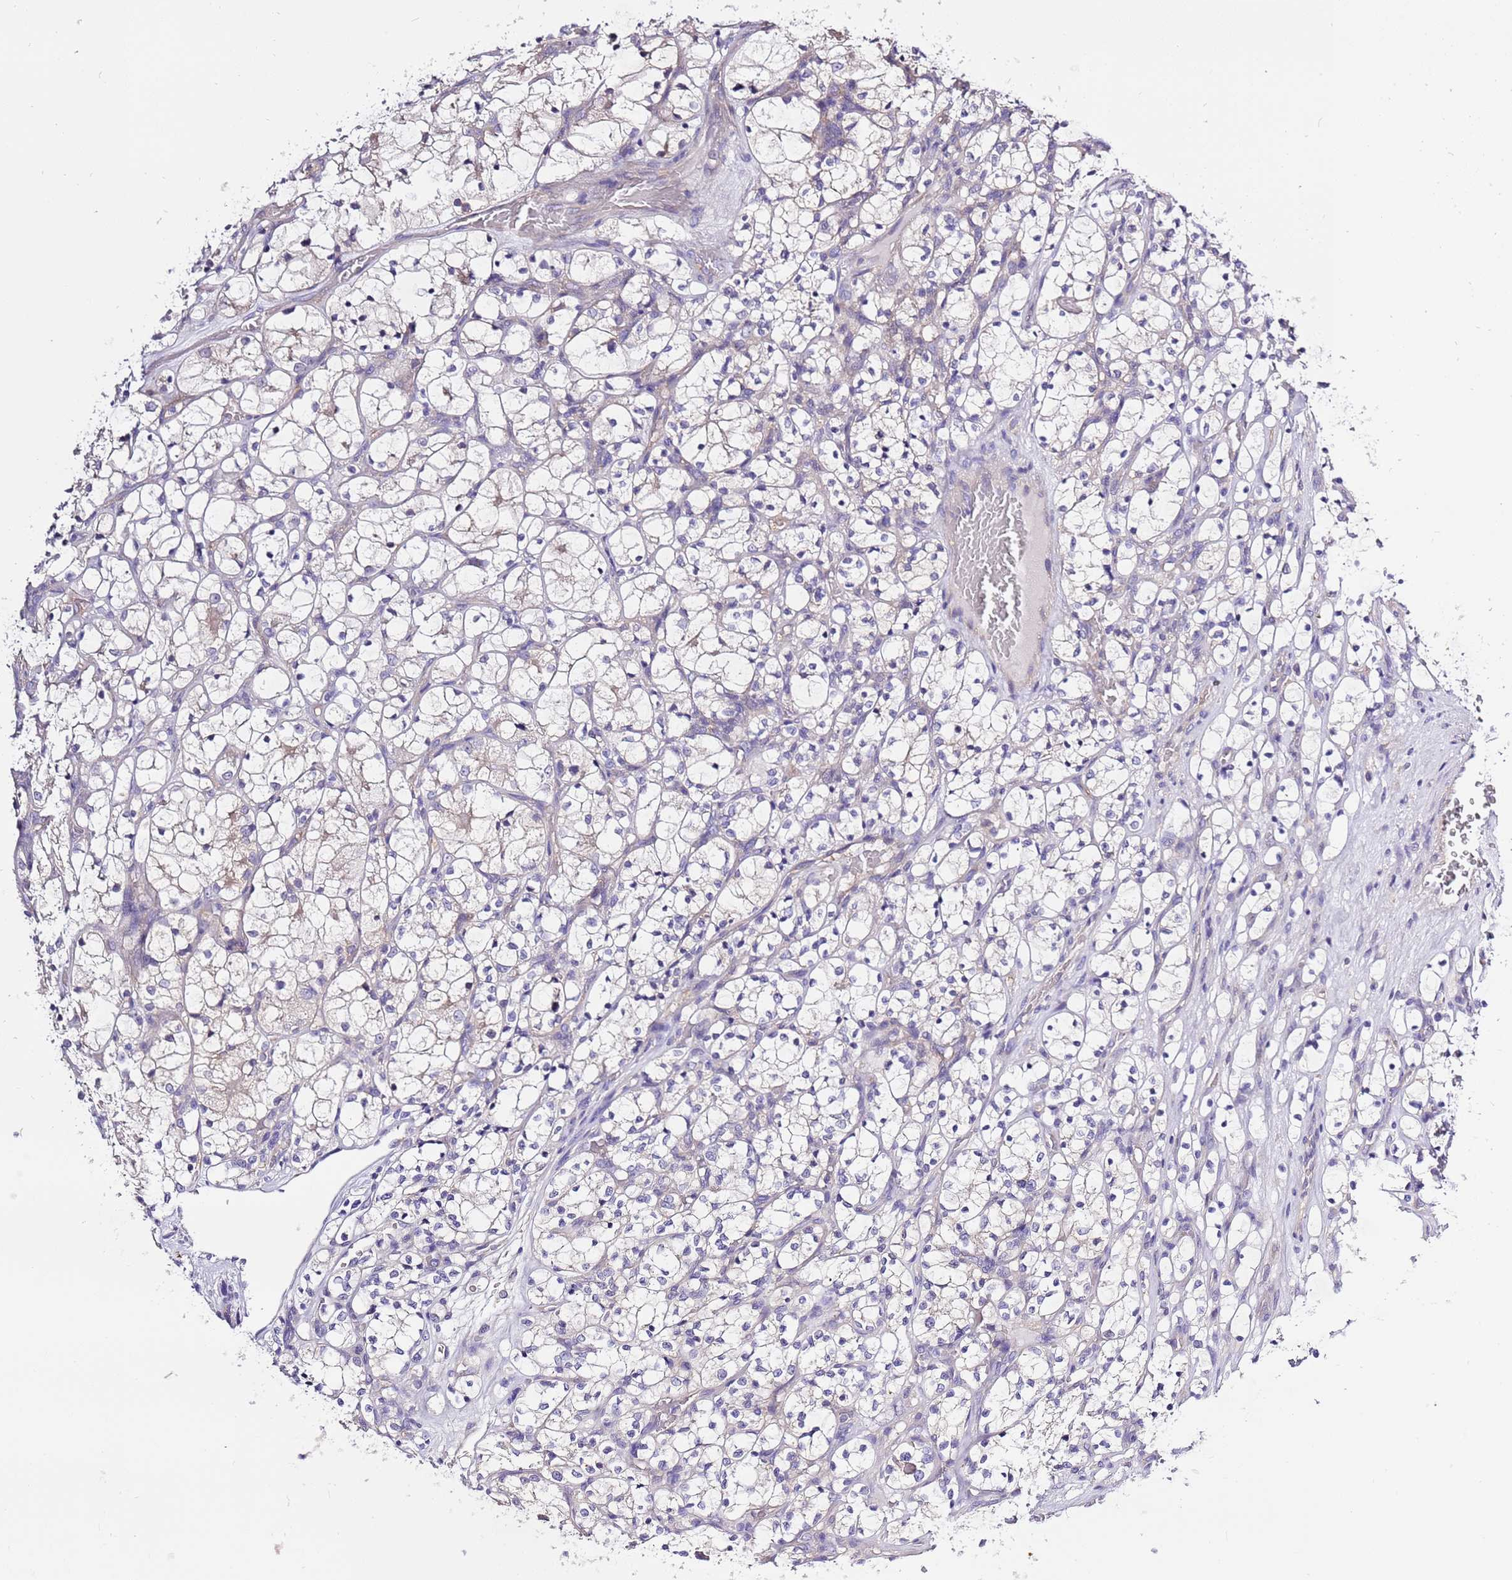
{"staining": {"intensity": "negative", "quantity": "none", "location": "none"}, "tissue": "renal cancer", "cell_type": "Tumor cells", "image_type": "cancer", "snomed": [{"axis": "morphology", "description": "Adenocarcinoma, NOS"}, {"axis": "topography", "description": "Kidney"}], "caption": "Micrograph shows no significant protein expression in tumor cells of renal adenocarcinoma.", "gene": "STIP1", "patient": {"sex": "female", "age": 69}}